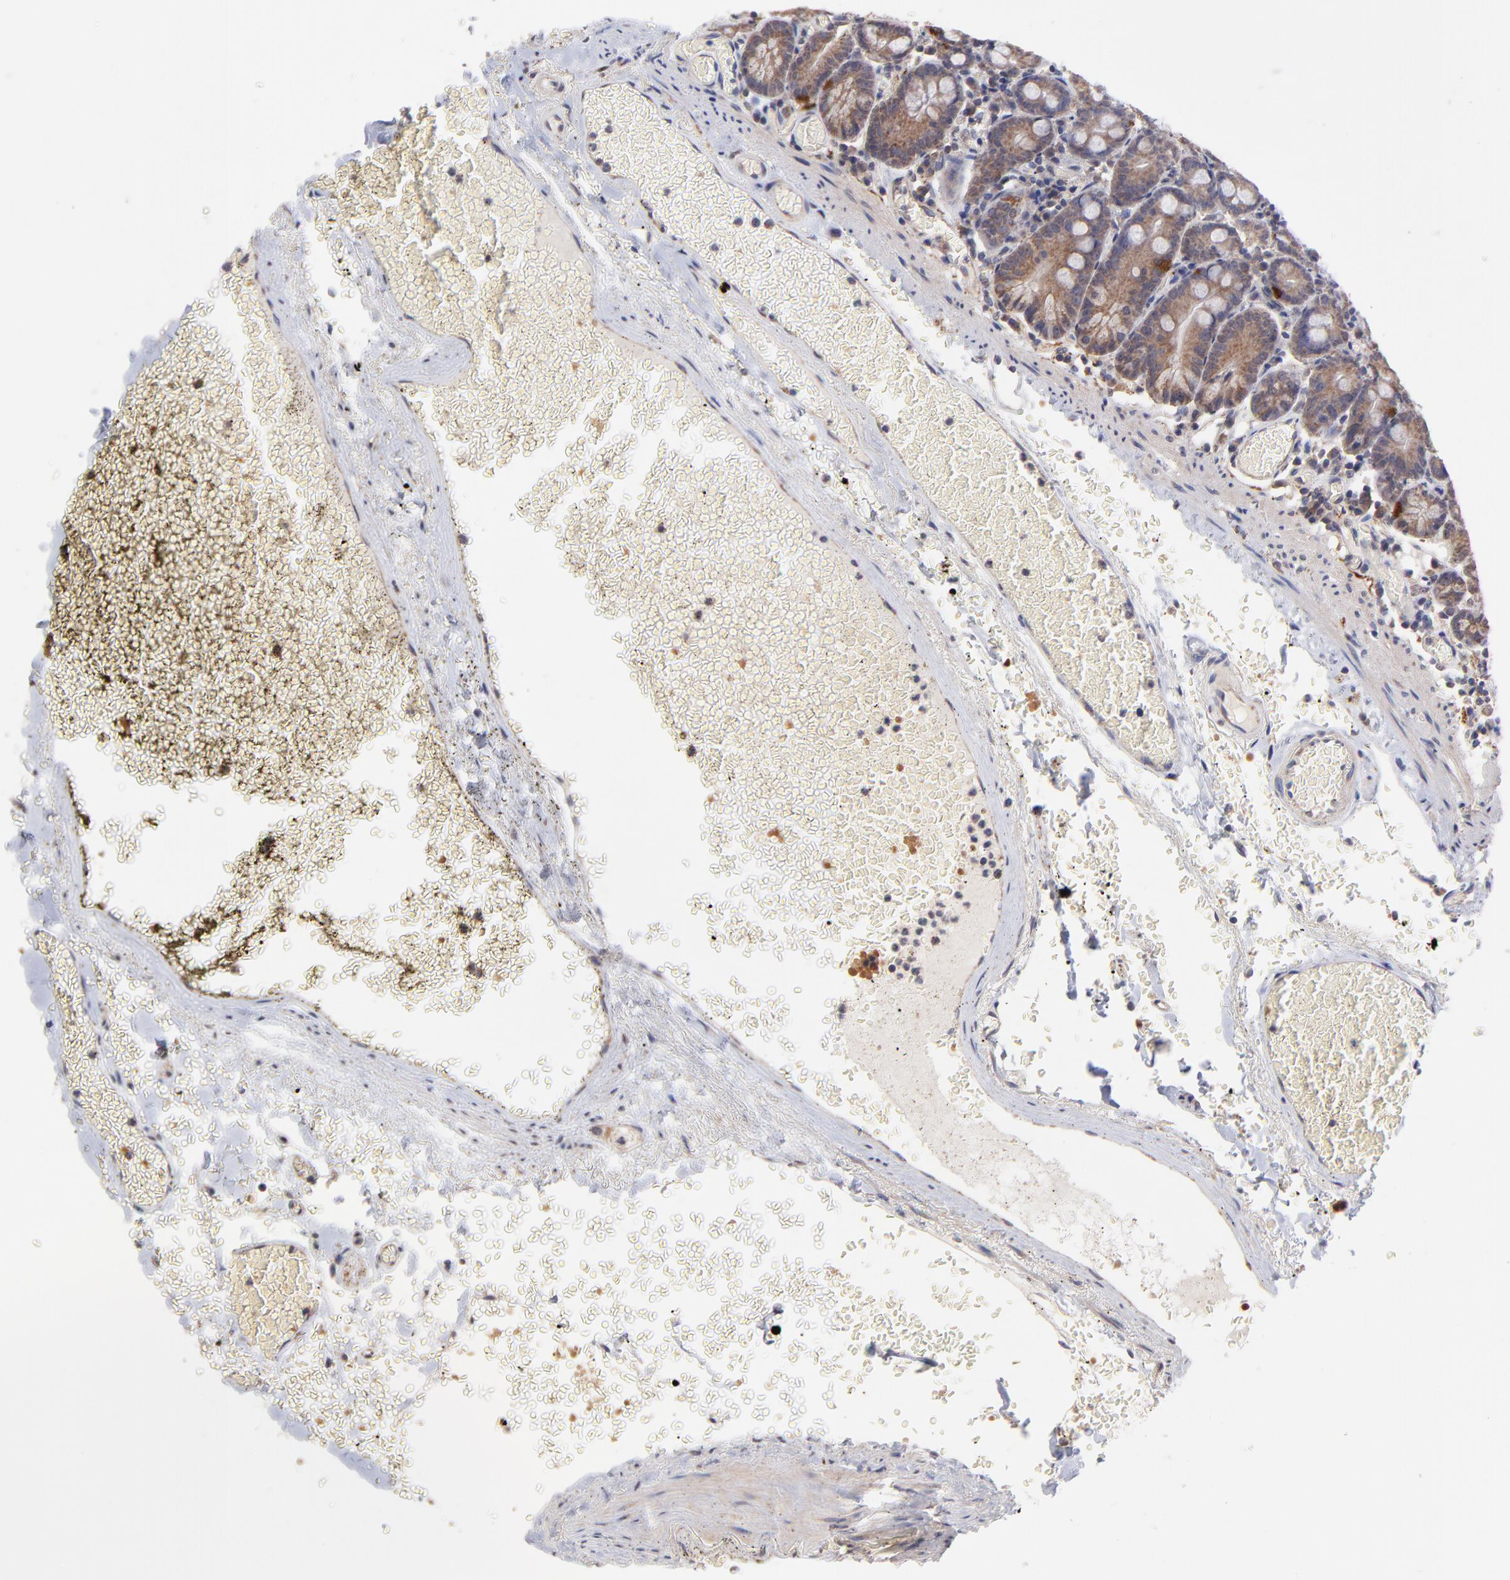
{"staining": {"intensity": "moderate", "quantity": ">75%", "location": "cytoplasmic/membranous"}, "tissue": "small intestine", "cell_type": "Glandular cells", "image_type": "normal", "snomed": [{"axis": "morphology", "description": "Normal tissue, NOS"}, {"axis": "topography", "description": "Small intestine"}], "caption": "Immunohistochemistry micrograph of unremarkable human small intestine stained for a protein (brown), which demonstrates medium levels of moderate cytoplasmic/membranous expression in about >75% of glandular cells.", "gene": "UBE2H", "patient": {"sex": "male", "age": 71}}